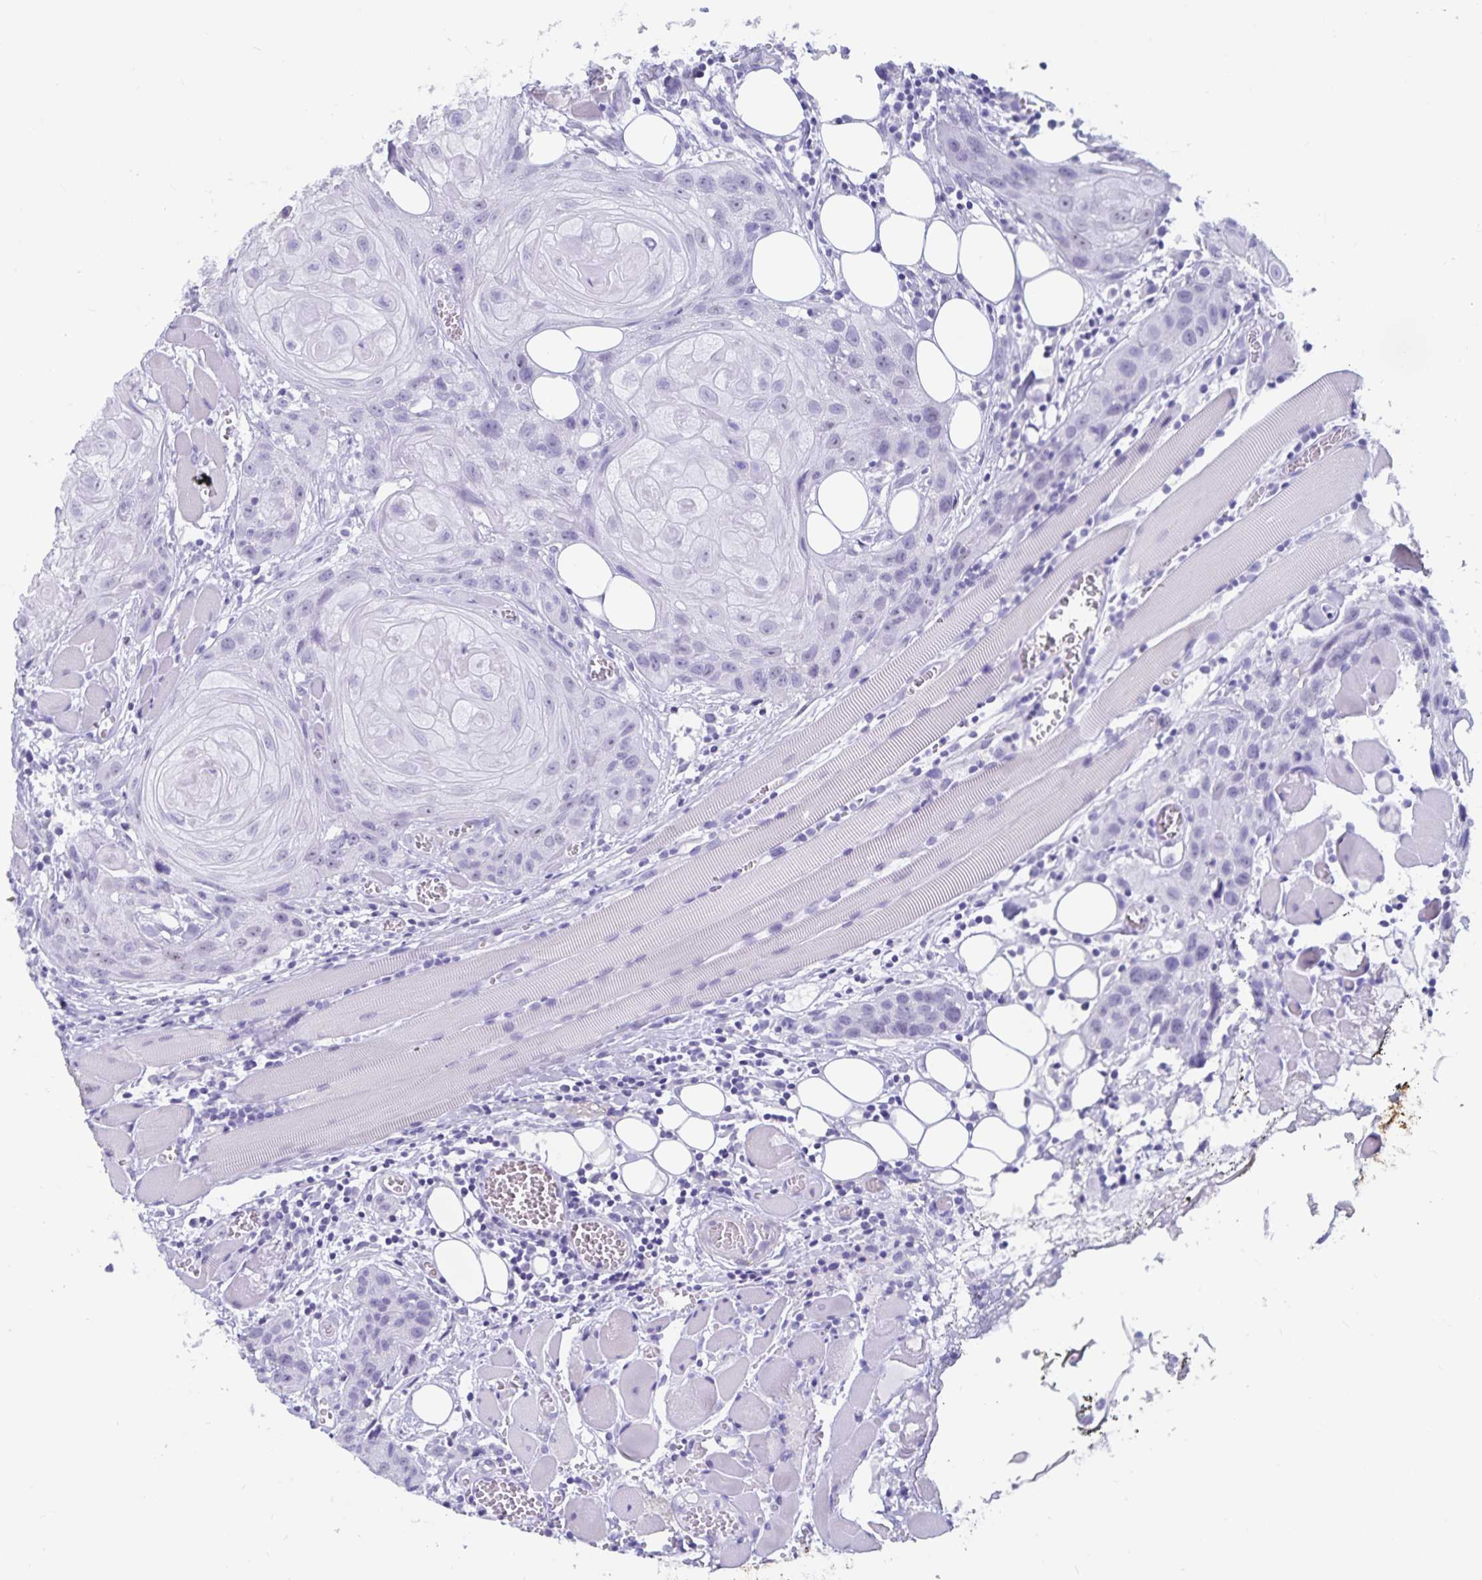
{"staining": {"intensity": "negative", "quantity": "none", "location": "none"}, "tissue": "head and neck cancer", "cell_type": "Tumor cells", "image_type": "cancer", "snomed": [{"axis": "morphology", "description": "Squamous cell carcinoma, NOS"}, {"axis": "topography", "description": "Oral tissue"}, {"axis": "topography", "description": "Head-Neck"}], "caption": "Immunohistochemical staining of head and neck cancer demonstrates no significant staining in tumor cells.", "gene": "GPR137", "patient": {"sex": "male", "age": 58}}